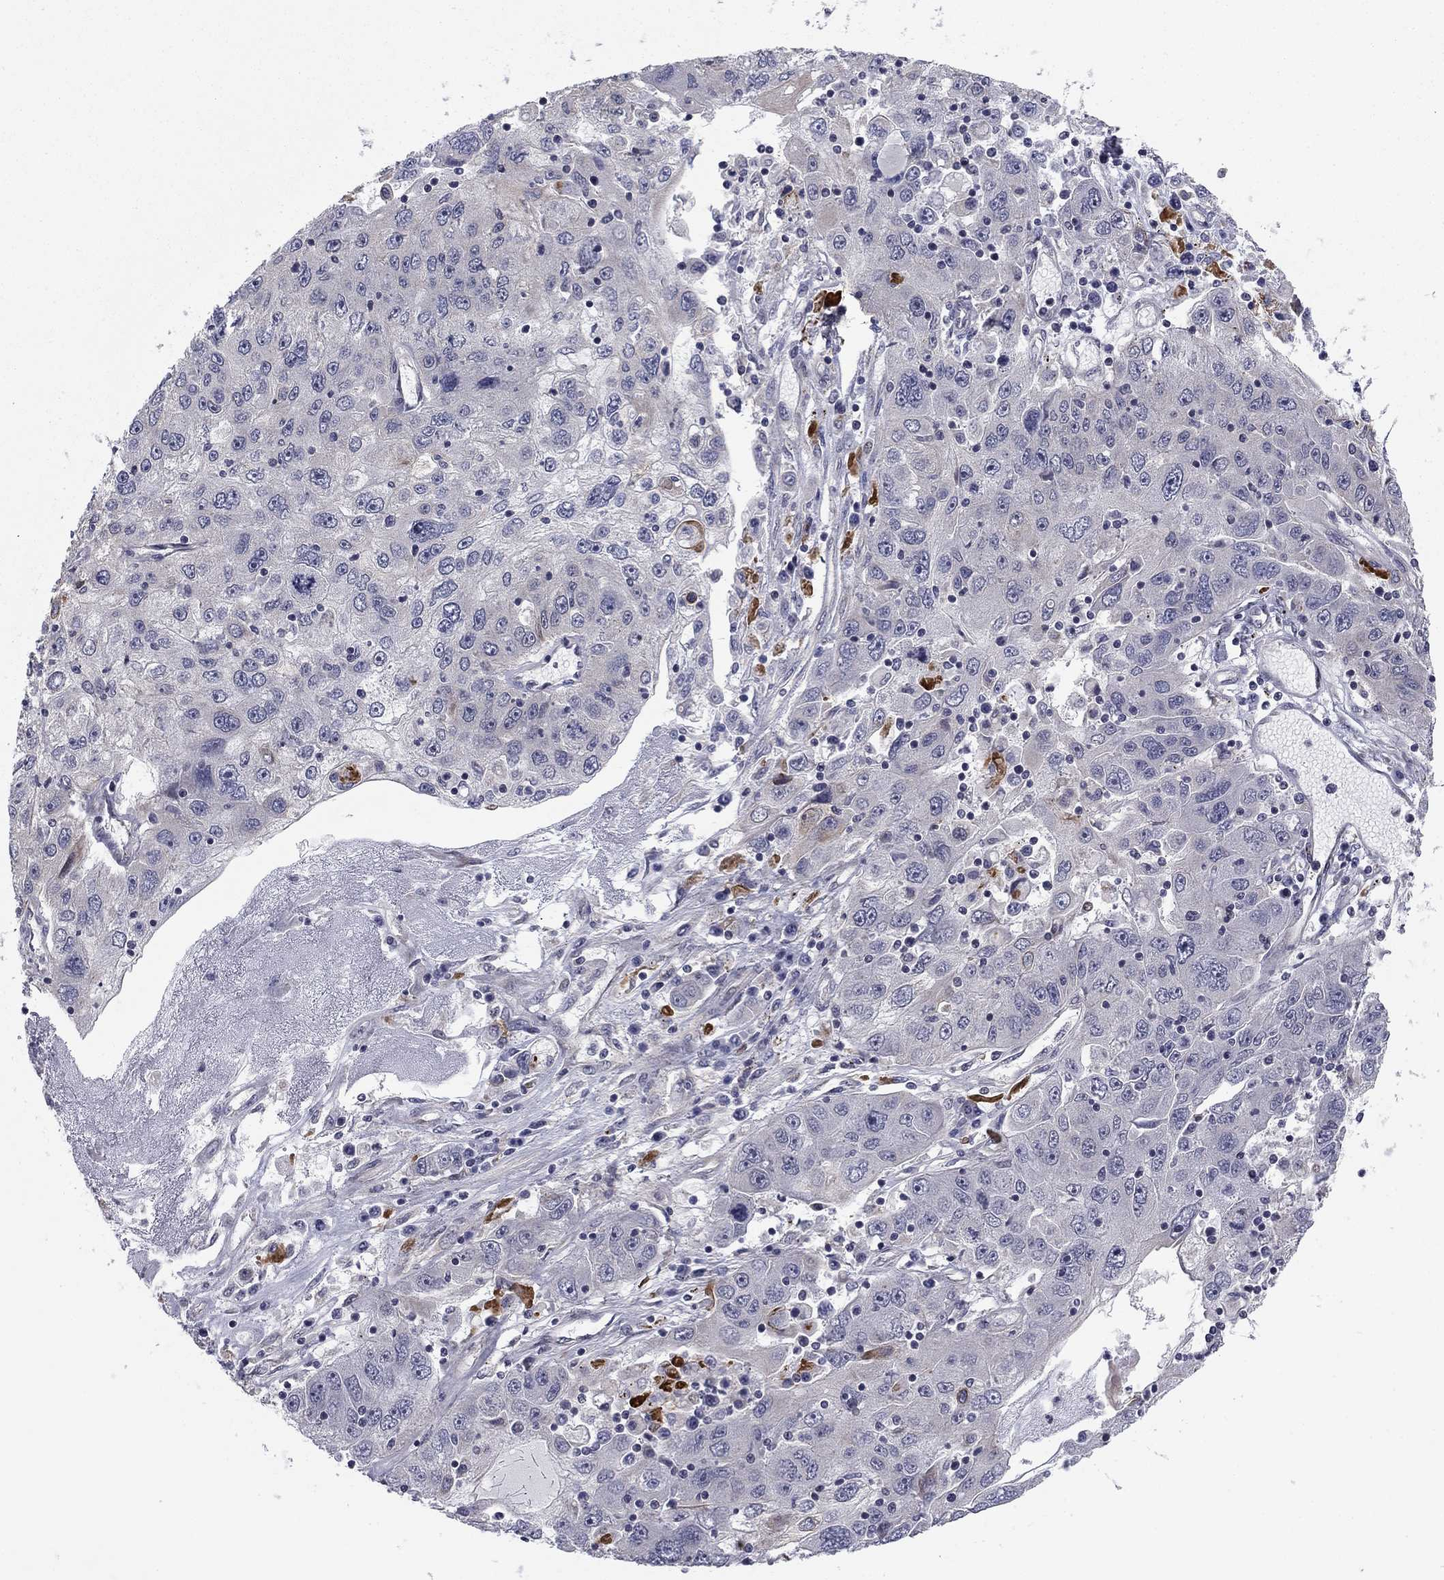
{"staining": {"intensity": "negative", "quantity": "none", "location": "none"}, "tissue": "stomach cancer", "cell_type": "Tumor cells", "image_type": "cancer", "snomed": [{"axis": "morphology", "description": "Adenocarcinoma, NOS"}, {"axis": "topography", "description": "Stomach"}], "caption": "IHC image of adenocarcinoma (stomach) stained for a protein (brown), which demonstrates no expression in tumor cells.", "gene": "BCL11A", "patient": {"sex": "male", "age": 56}}